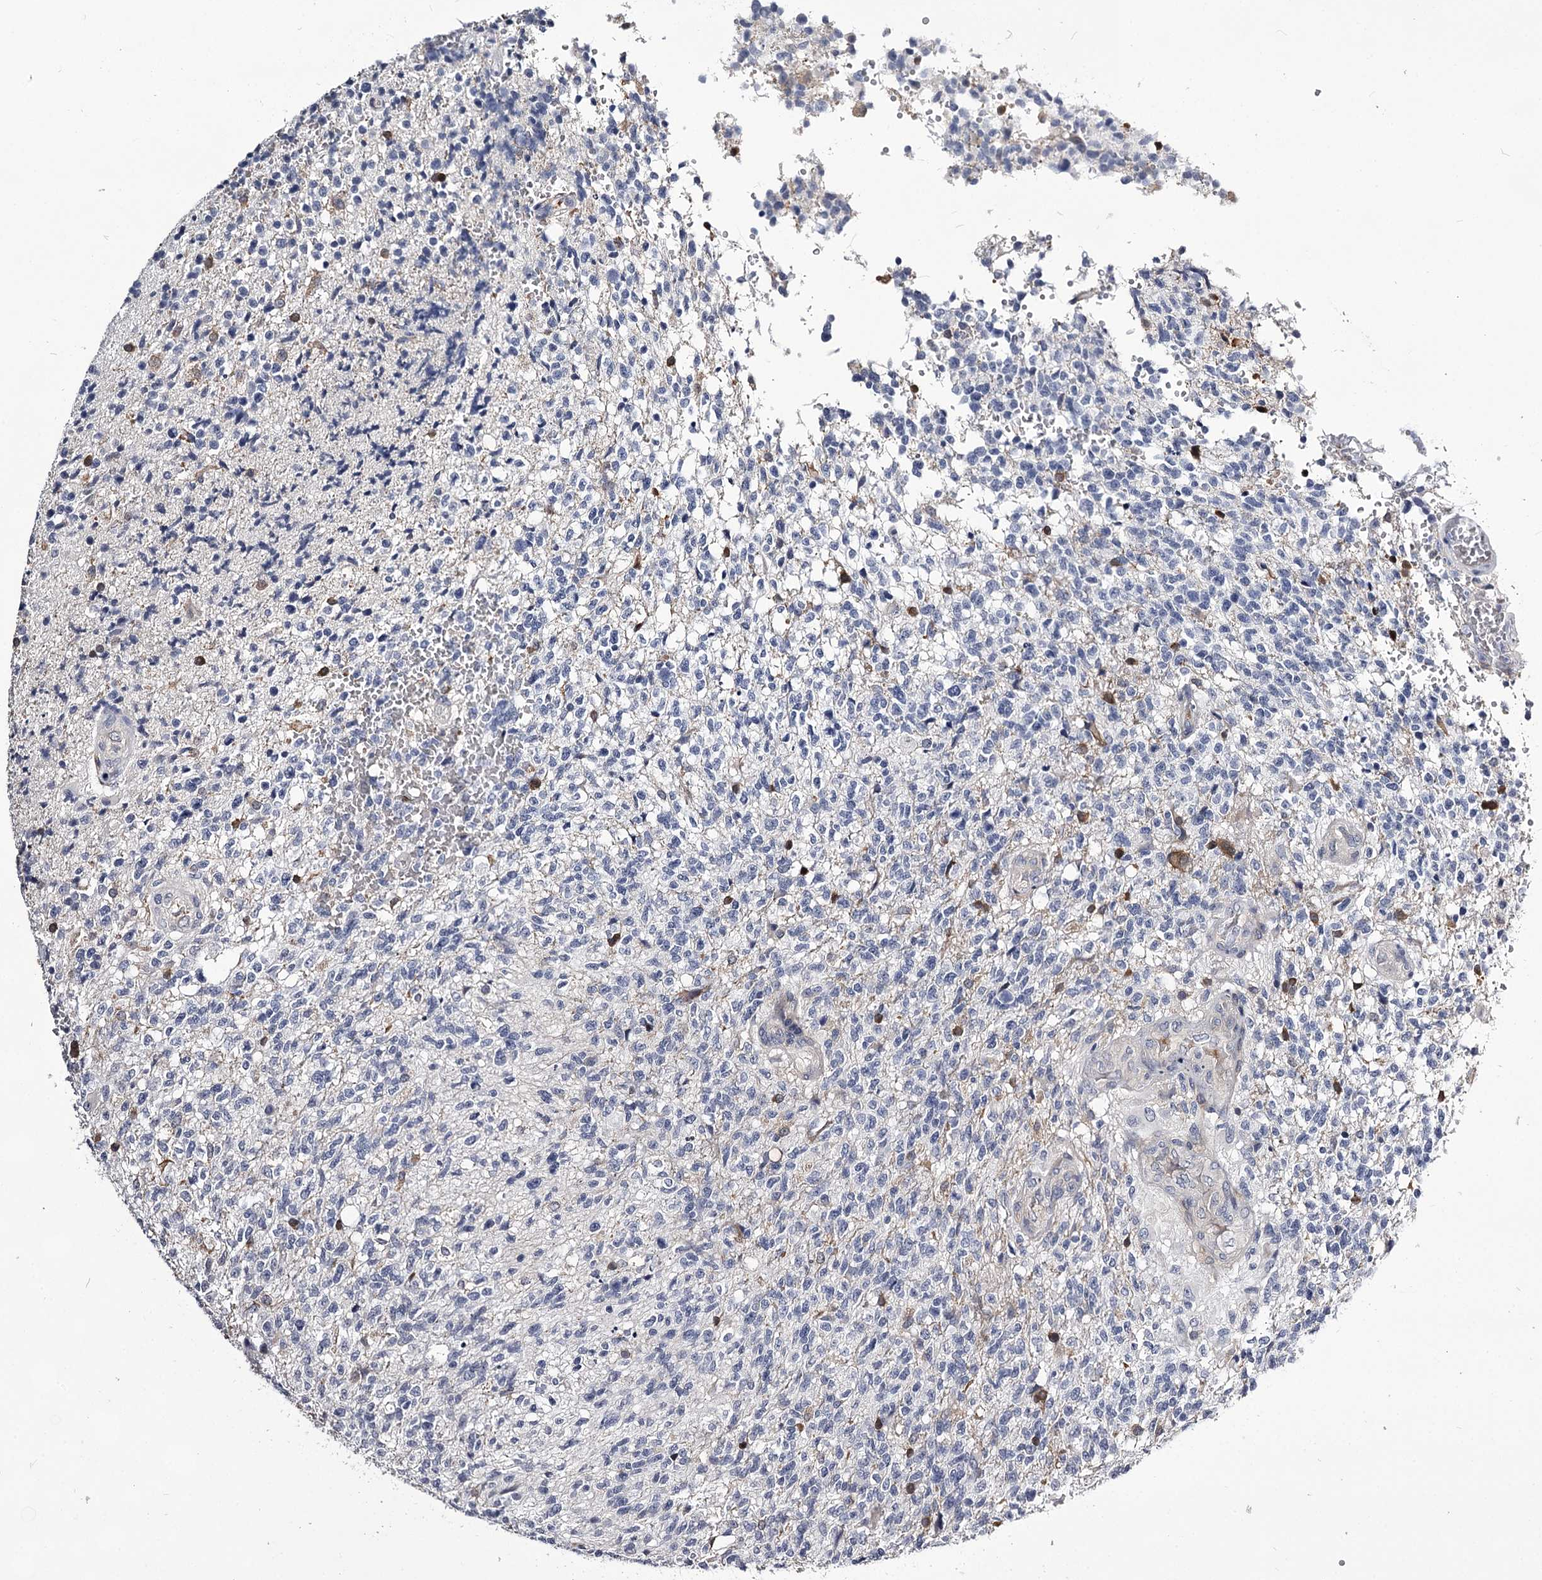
{"staining": {"intensity": "negative", "quantity": "none", "location": "none"}, "tissue": "glioma", "cell_type": "Tumor cells", "image_type": "cancer", "snomed": [{"axis": "morphology", "description": "Glioma, malignant, High grade"}, {"axis": "topography", "description": "Brain"}], "caption": "DAB (3,3'-diaminobenzidine) immunohistochemical staining of glioma reveals no significant positivity in tumor cells.", "gene": "GSTO1", "patient": {"sex": "male", "age": 56}}